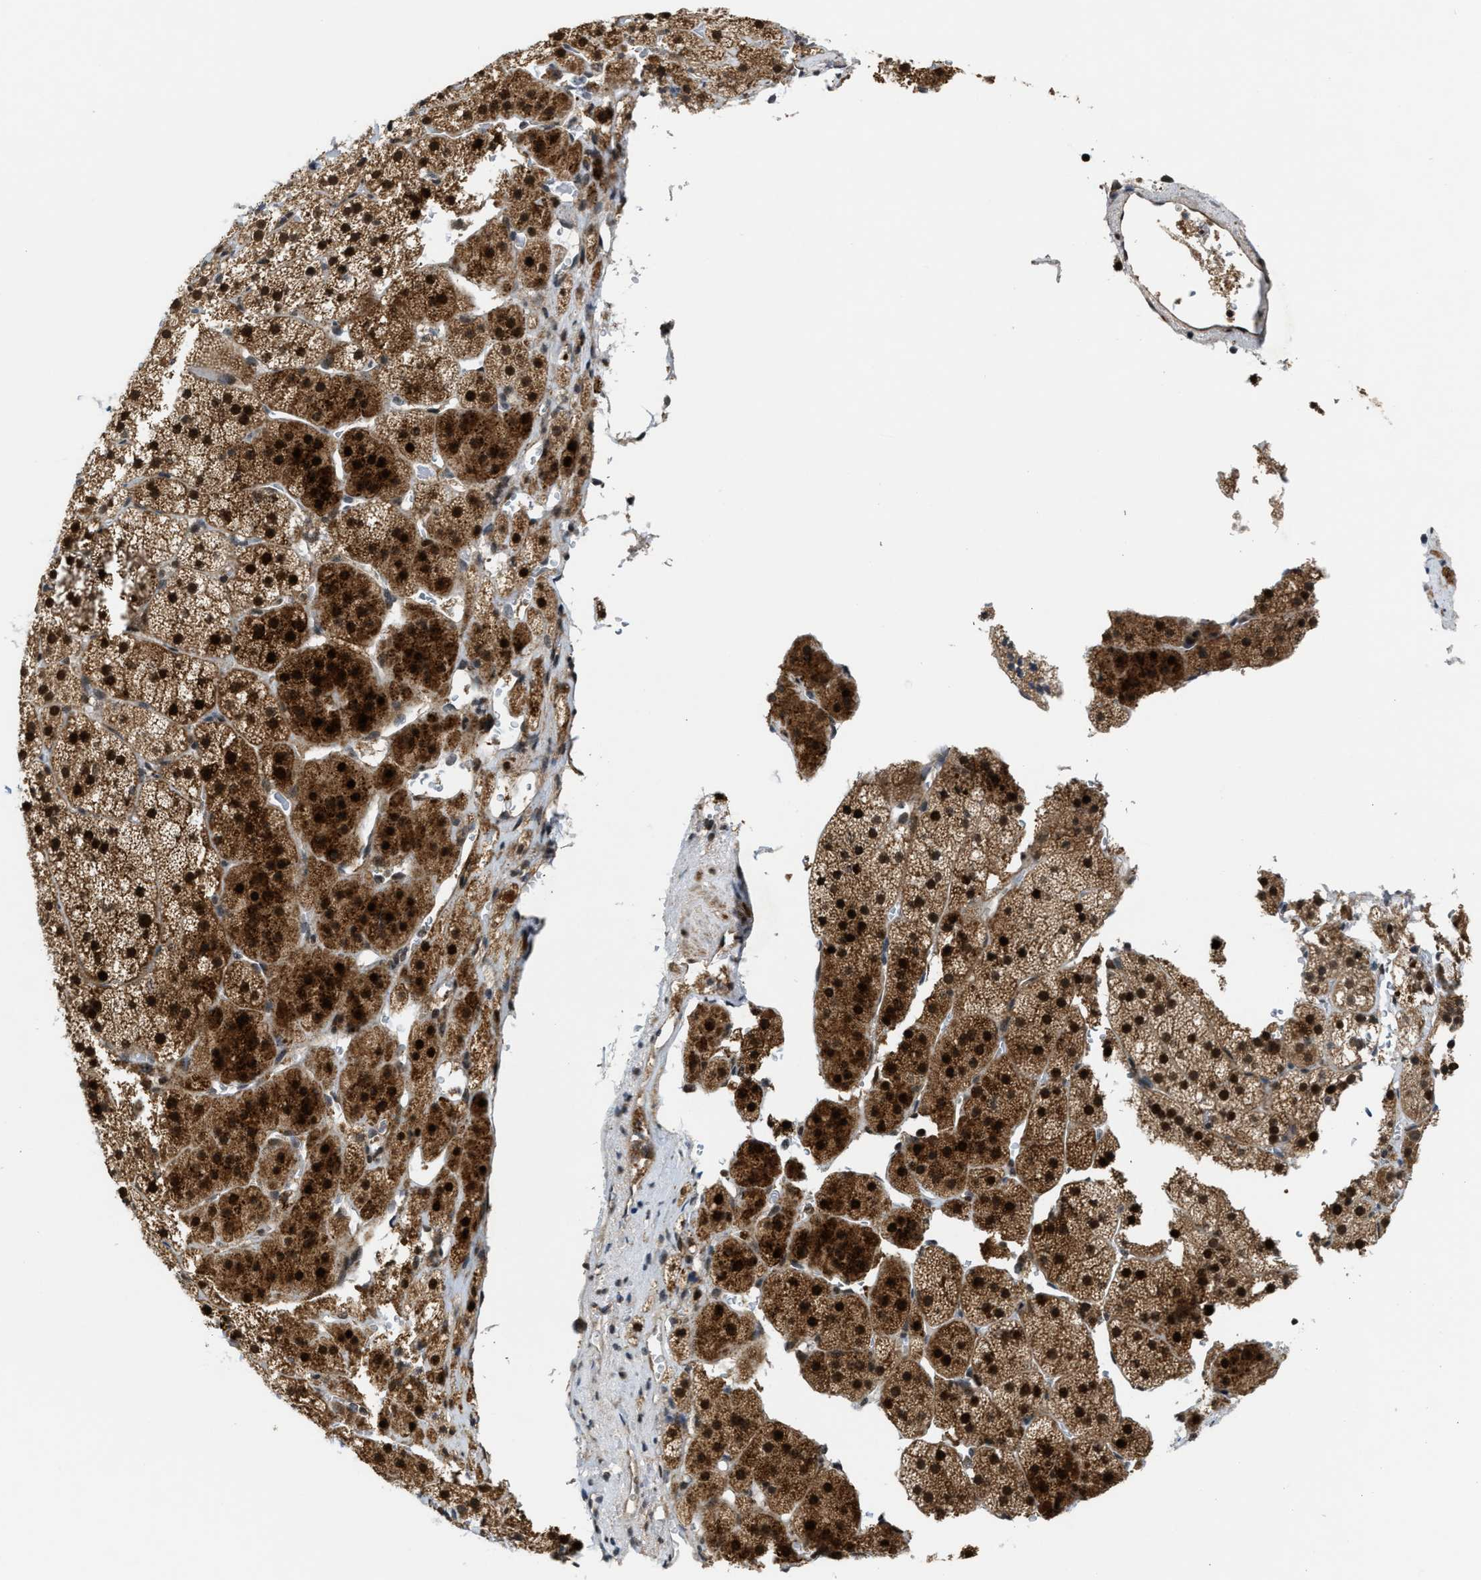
{"staining": {"intensity": "strong", "quantity": ">75%", "location": "cytoplasmic/membranous,nuclear"}, "tissue": "adrenal gland", "cell_type": "Glandular cells", "image_type": "normal", "snomed": [{"axis": "morphology", "description": "Normal tissue, NOS"}, {"axis": "topography", "description": "Adrenal gland"}], "caption": "About >75% of glandular cells in benign human adrenal gland exhibit strong cytoplasmic/membranous,nuclear protein expression as visualized by brown immunohistochemical staining.", "gene": "ZNF250", "patient": {"sex": "female", "age": 44}}